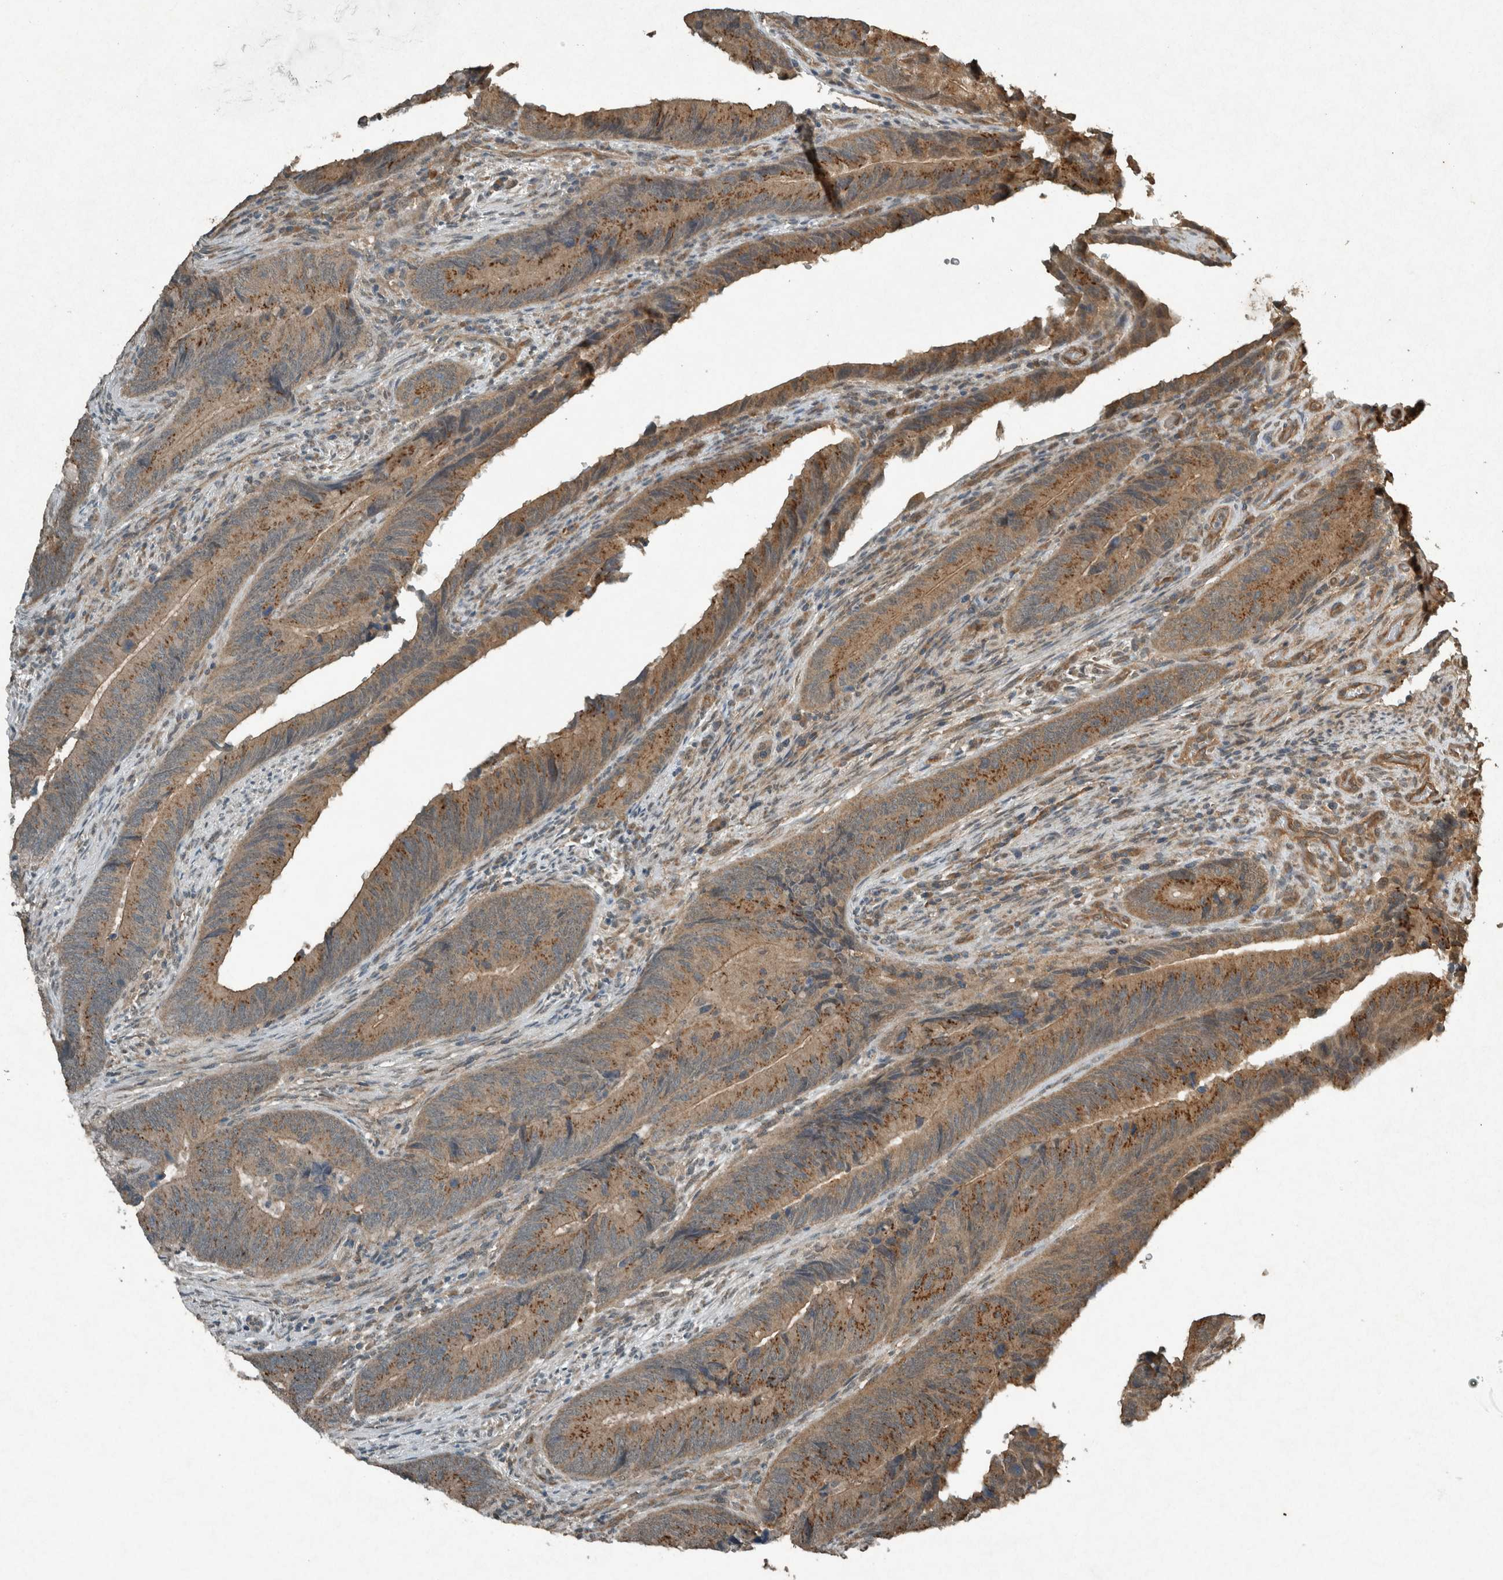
{"staining": {"intensity": "moderate", "quantity": ">75%", "location": "cytoplasmic/membranous"}, "tissue": "colorectal cancer", "cell_type": "Tumor cells", "image_type": "cancer", "snomed": [{"axis": "morphology", "description": "Normal tissue, NOS"}, {"axis": "morphology", "description": "Adenocarcinoma, NOS"}, {"axis": "topography", "description": "Colon"}], "caption": "Moderate cytoplasmic/membranous protein staining is identified in approximately >75% of tumor cells in adenocarcinoma (colorectal).", "gene": "ARHGEF12", "patient": {"sex": "male", "age": 56}}